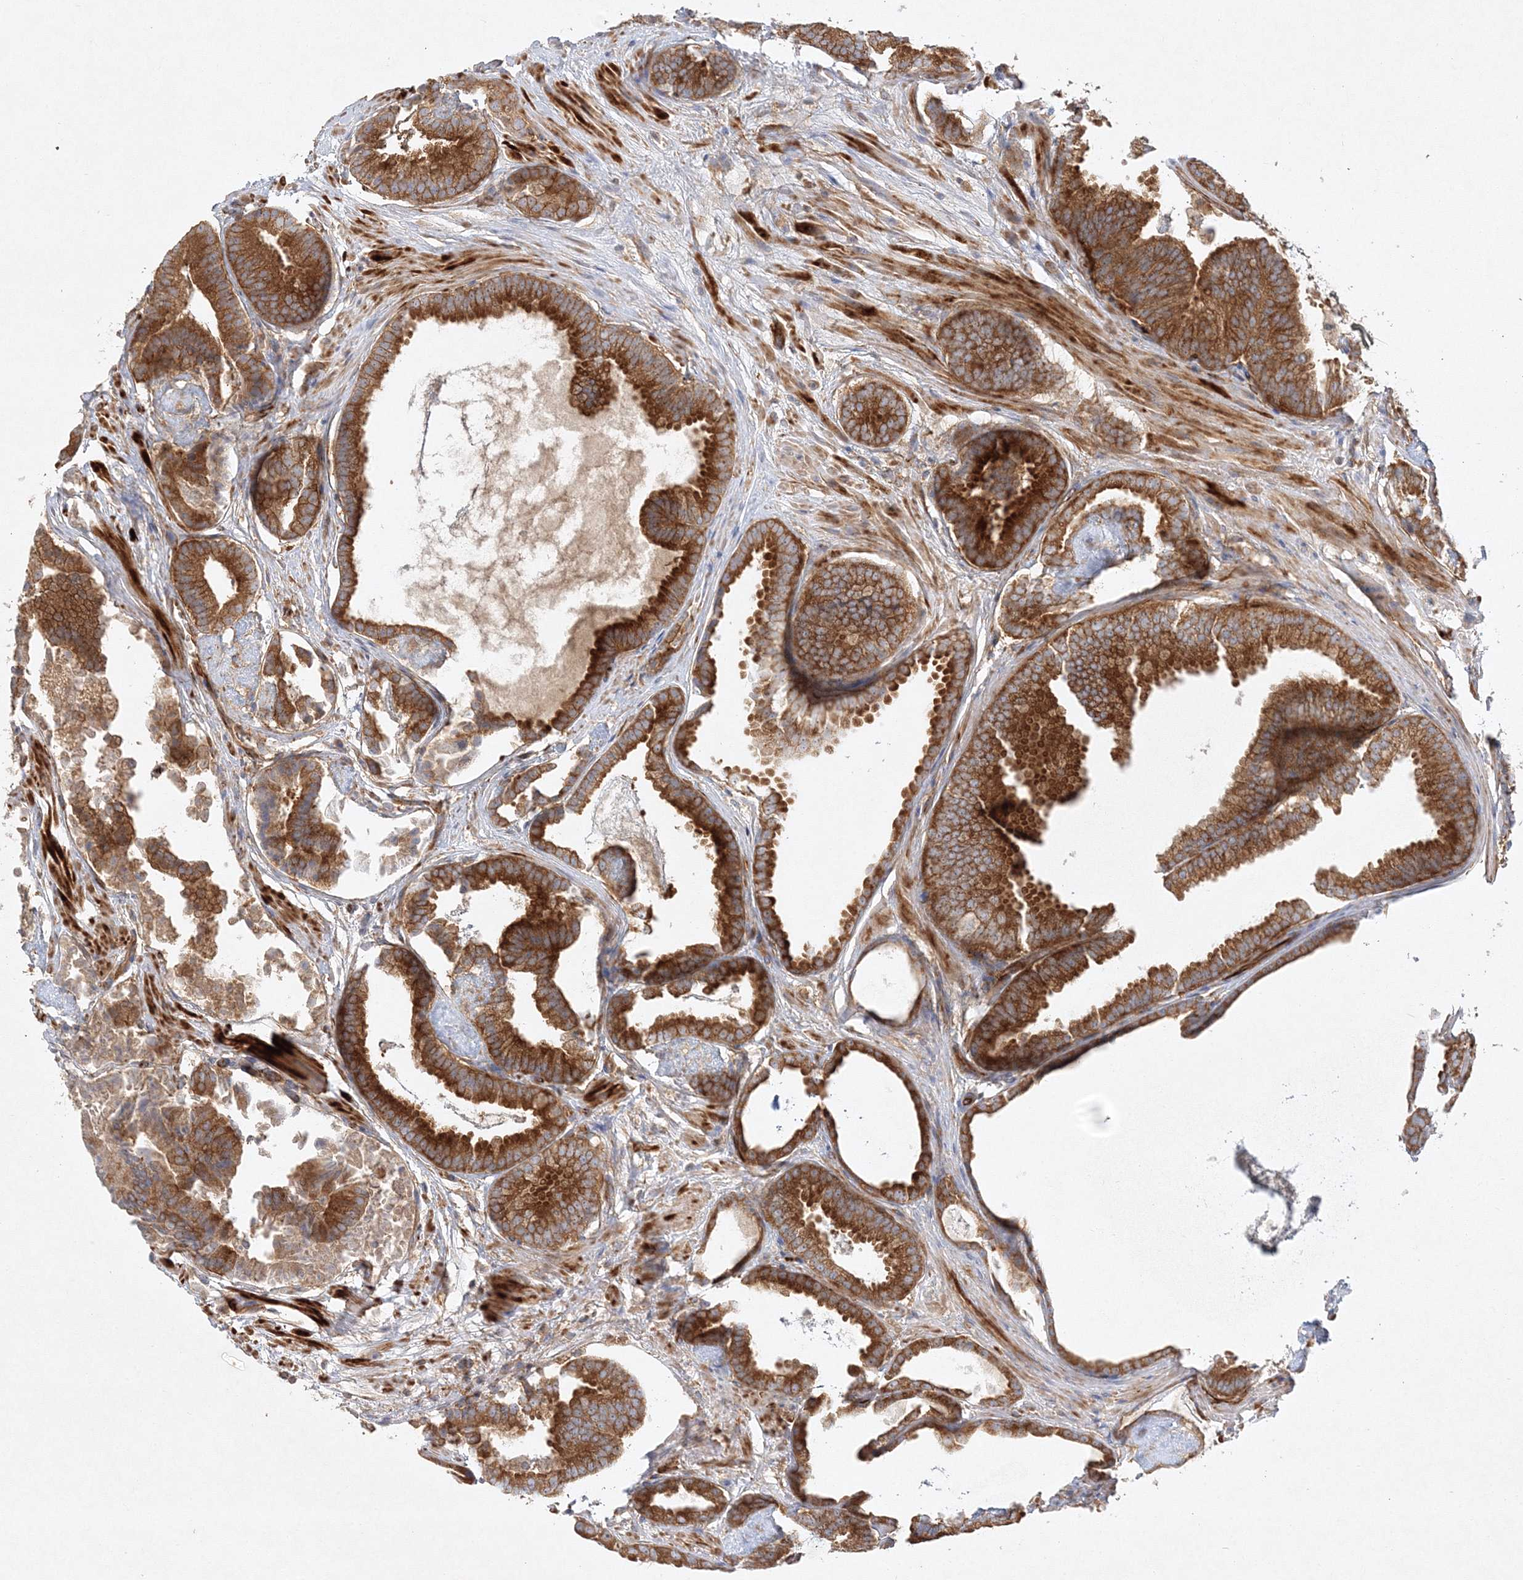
{"staining": {"intensity": "strong", "quantity": ">75%", "location": "cytoplasmic/membranous"}, "tissue": "prostate cancer", "cell_type": "Tumor cells", "image_type": "cancer", "snomed": [{"axis": "morphology", "description": "Adenocarcinoma, Low grade"}, {"axis": "topography", "description": "Prostate"}], "caption": "This is a histology image of IHC staining of prostate cancer, which shows strong expression in the cytoplasmic/membranous of tumor cells.", "gene": "WDR37", "patient": {"sex": "male", "age": 71}}